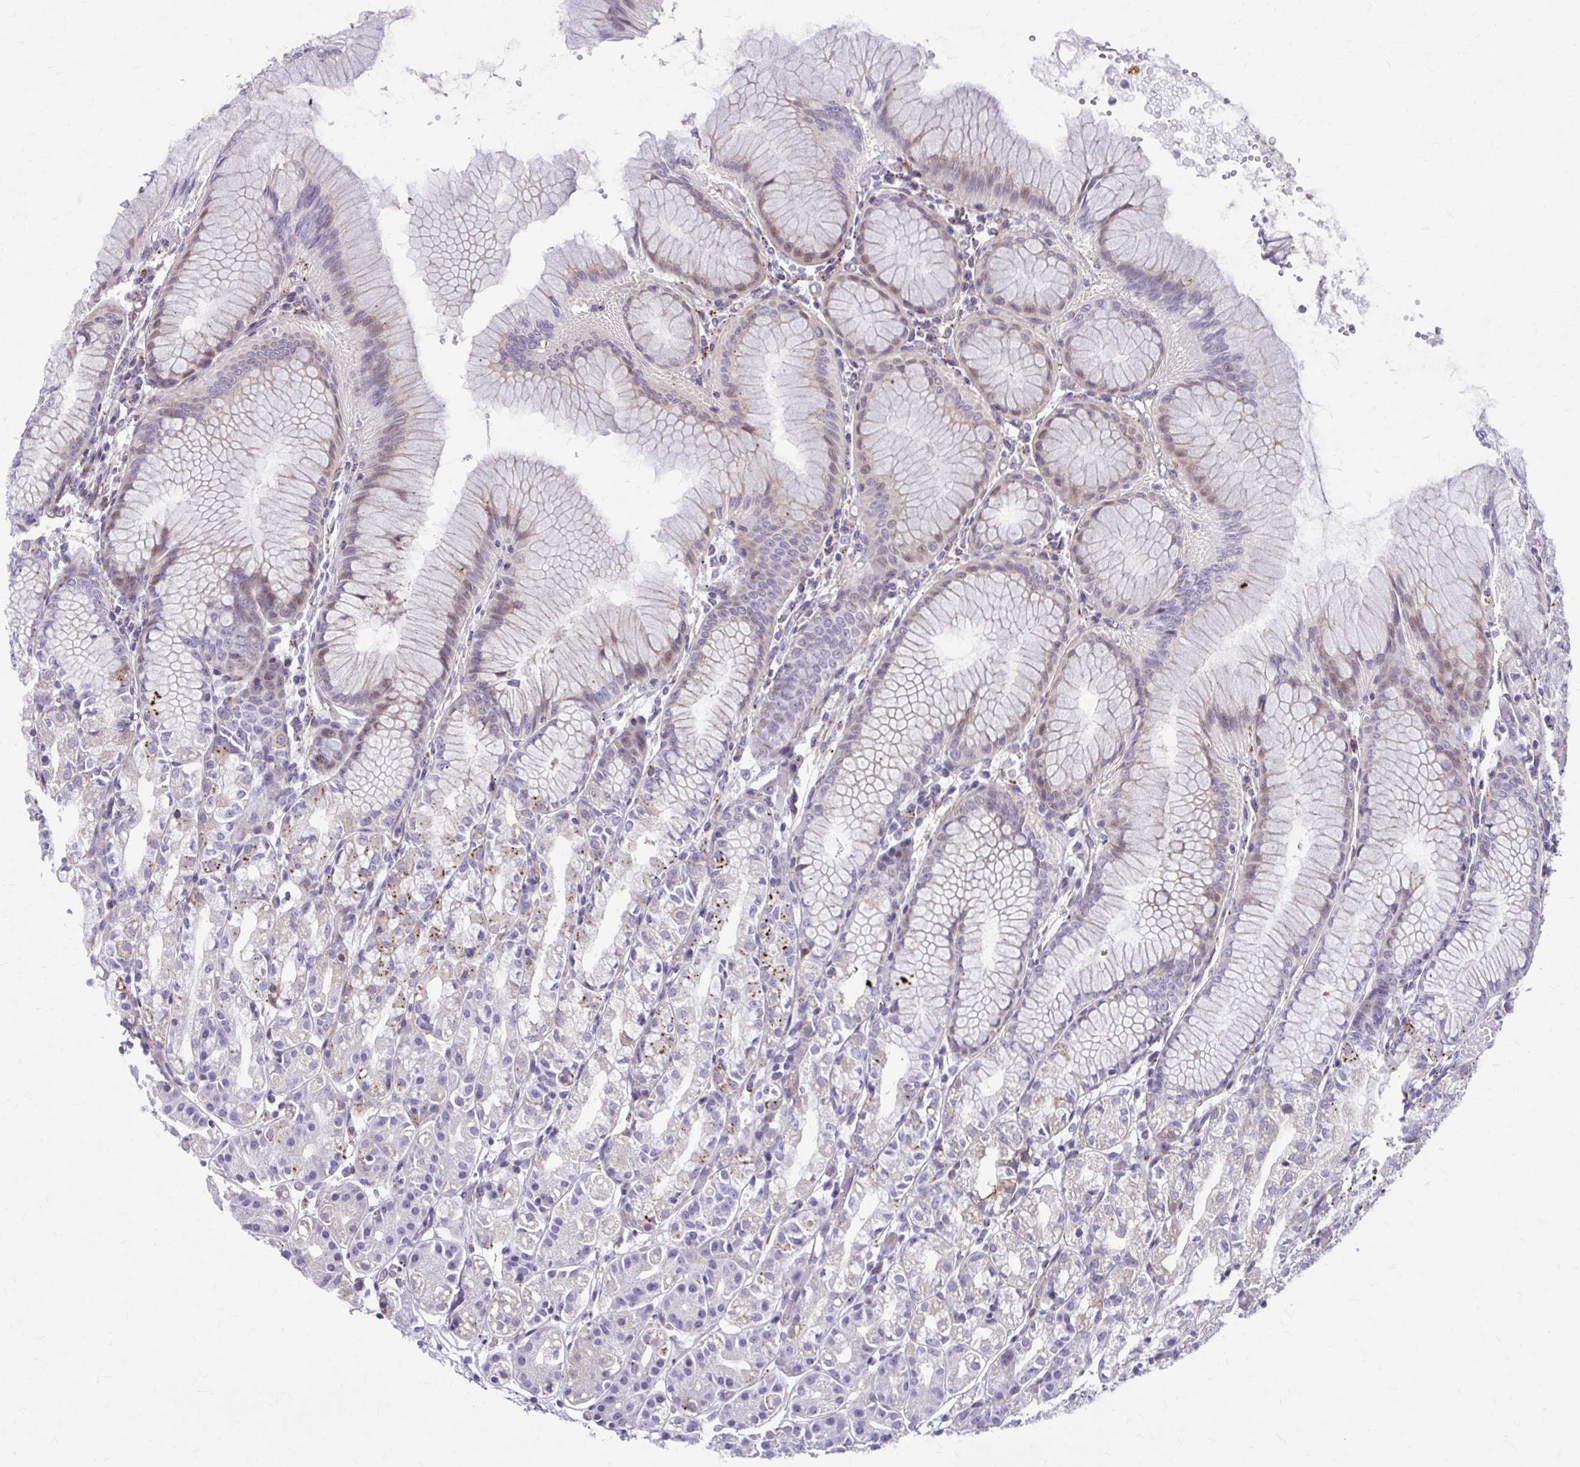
{"staining": {"intensity": "moderate", "quantity": "25%-75%", "location": "cytoplasmic/membranous,nuclear"}, "tissue": "stomach", "cell_type": "Glandular cells", "image_type": "normal", "snomed": [{"axis": "morphology", "description": "Normal tissue, NOS"}, {"axis": "topography", "description": "Stomach"}], "caption": "Glandular cells reveal medium levels of moderate cytoplasmic/membranous,nuclear expression in approximately 25%-75% of cells in benign stomach. (DAB = brown stain, brightfield microscopy at high magnification).", "gene": "LRRC4B", "patient": {"sex": "female", "age": 57}}